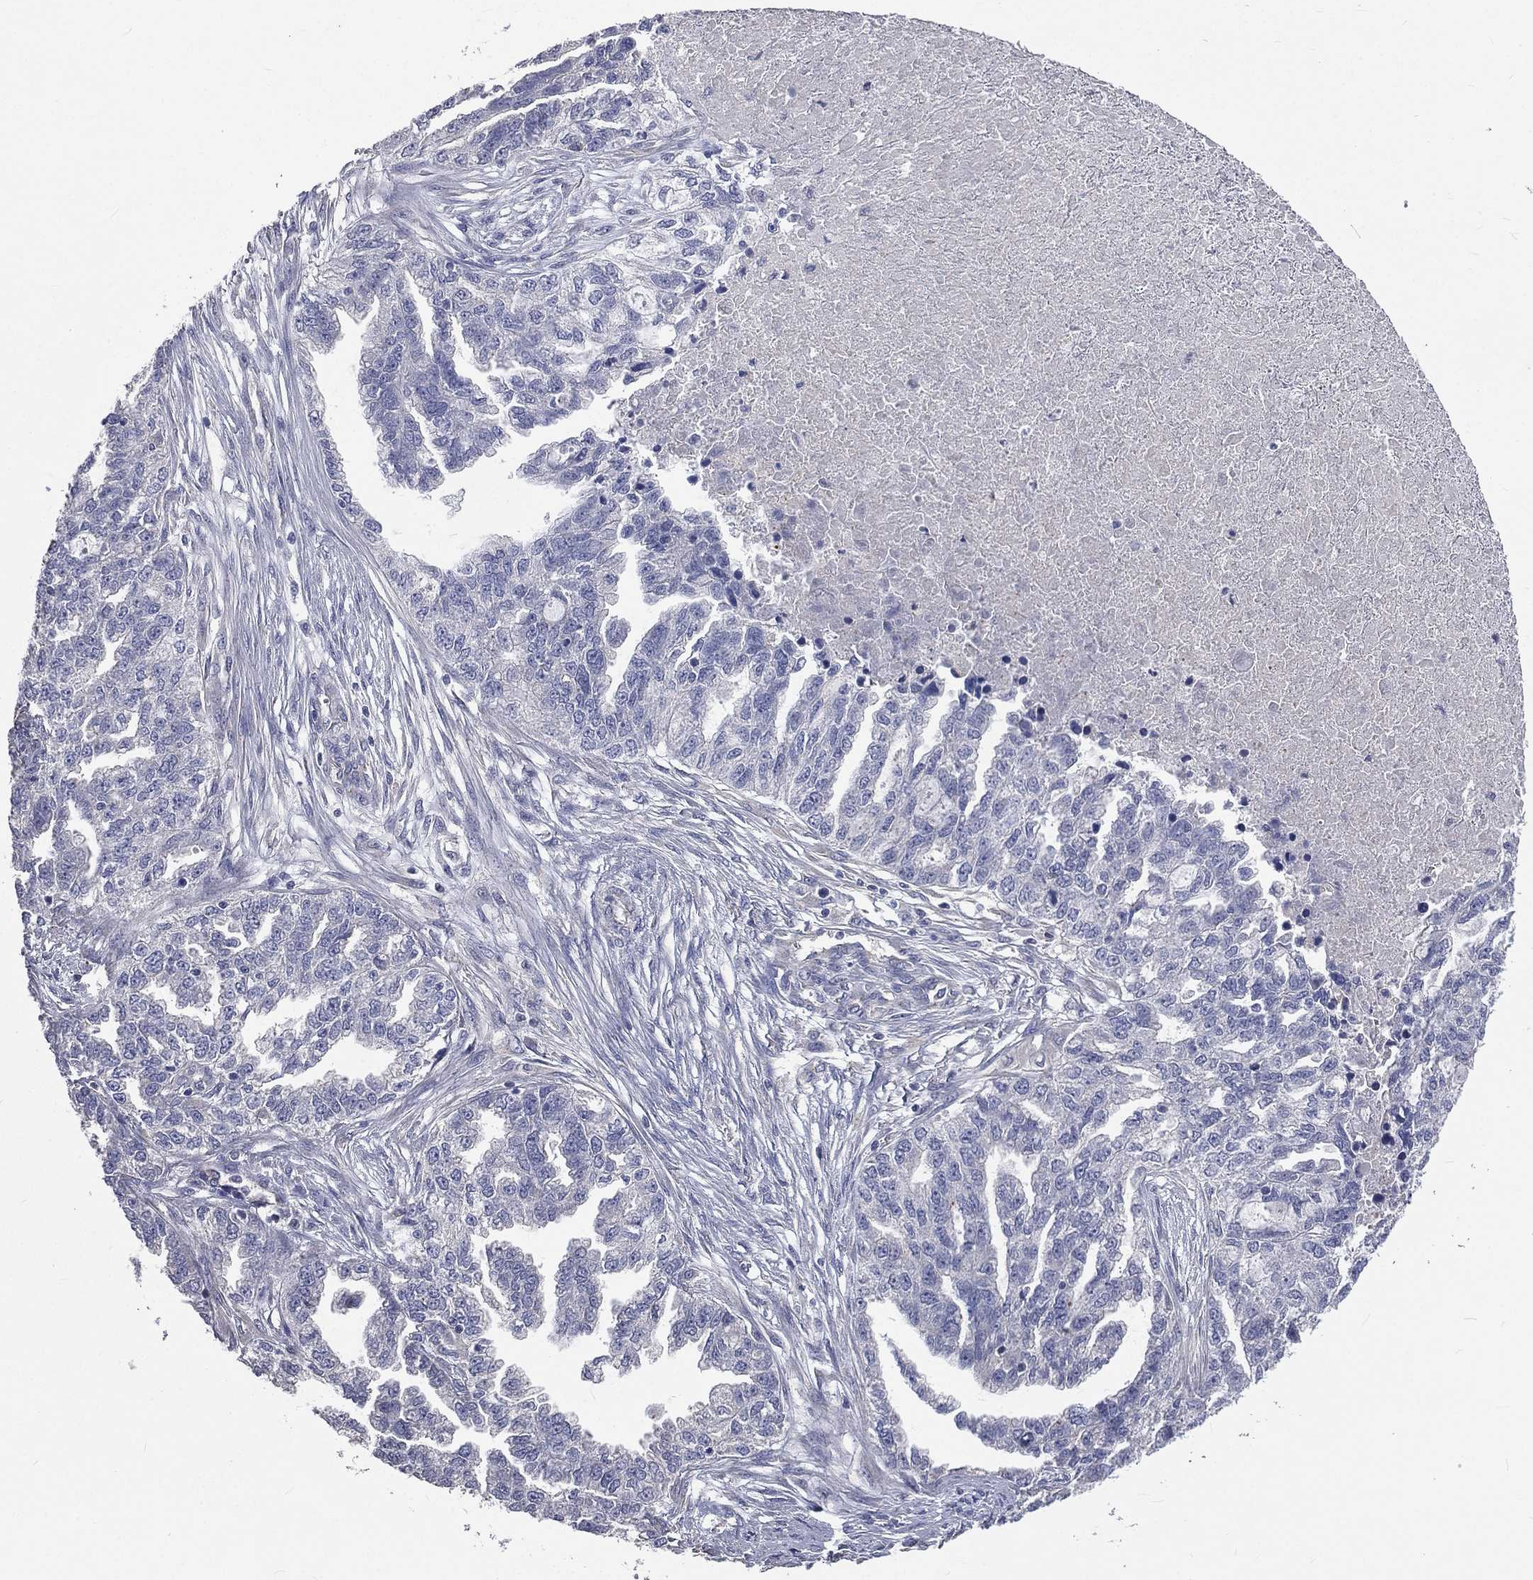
{"staining": {"intensity": "negative", "quantity": "none", "location": "none"}, "tissue": "ovarian cancer", "cell_type": "Tumor cells", "image_type": "cancer", "snomed": [{"axis": "morphology", "description": "Cystadenocarcinoma, serous, NOS"}, {"axis": "topography", "description": "Ovary"}], "caption": "Ovarian cancer (serous cystadenocarcinoma) stained for a protein using IHC displays no positivity tumor cells.", "gene": "CROCC", "patient": {"sex": "female", "age": 51}}